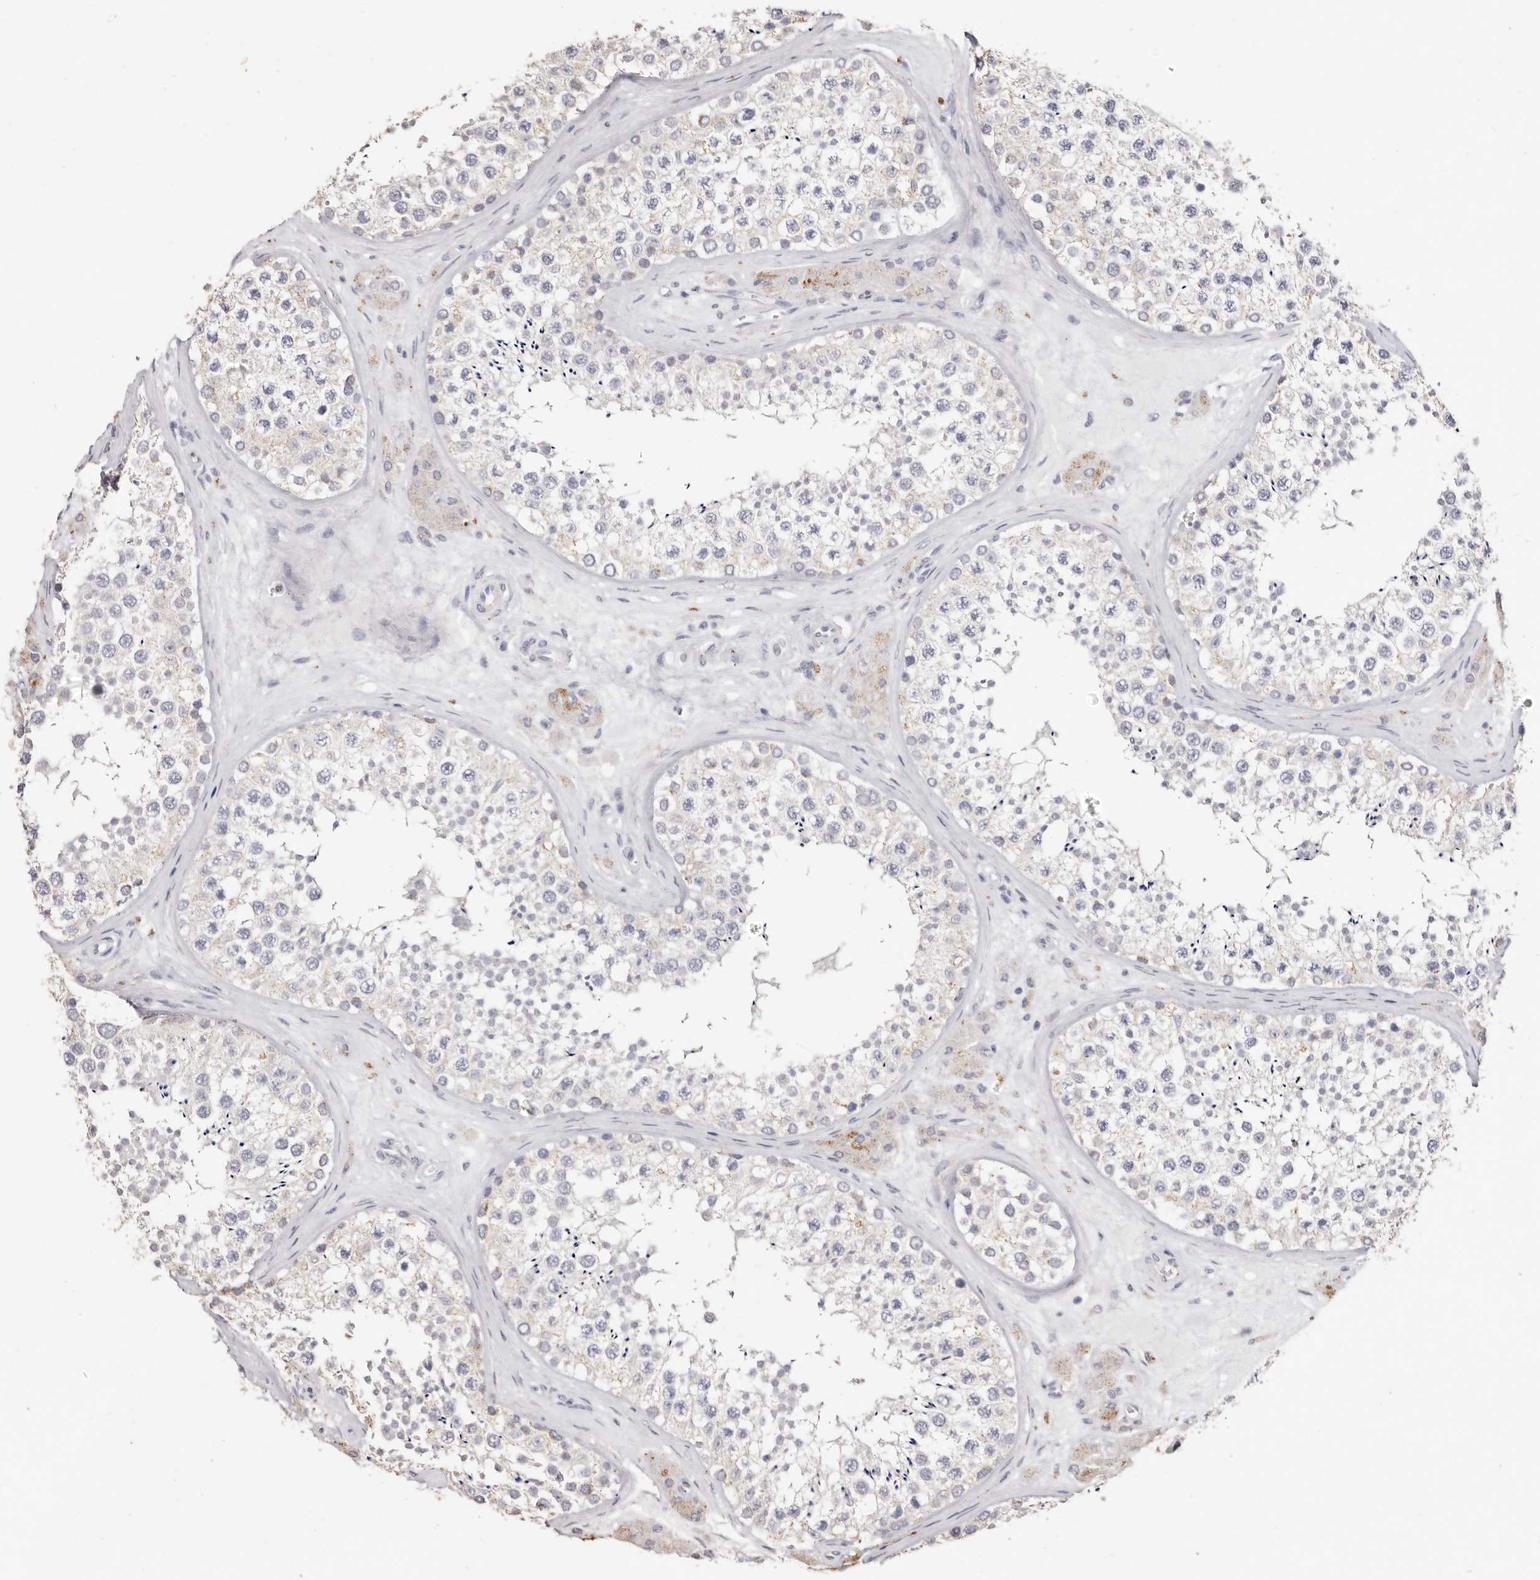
{"staining": {"intensity": "moderate", "quantity": "<25%", "location": "cytoplasmic/membranous"}, "tissue": "testis", "cell_type": "Cells in seminiferous ducts", "image_type": "normal", "snomed": [{"axis": "morphology", "description": "Normal tissue, NOS"}, {"axis": "topography", "description": "Testis"}], "caption": "Unremarkable testis was stained to show a protein in brown. There is low levels of moderate cytoplasmic/membranous expression in about <25% of cells in seminiferous ducts. (DAB (3,3'-diaminobenzidine) = brown stain, brightfield microscopy at high magnification).", "gene": "LGALS7B", "patient": {"sex": "male", "age": 46}}